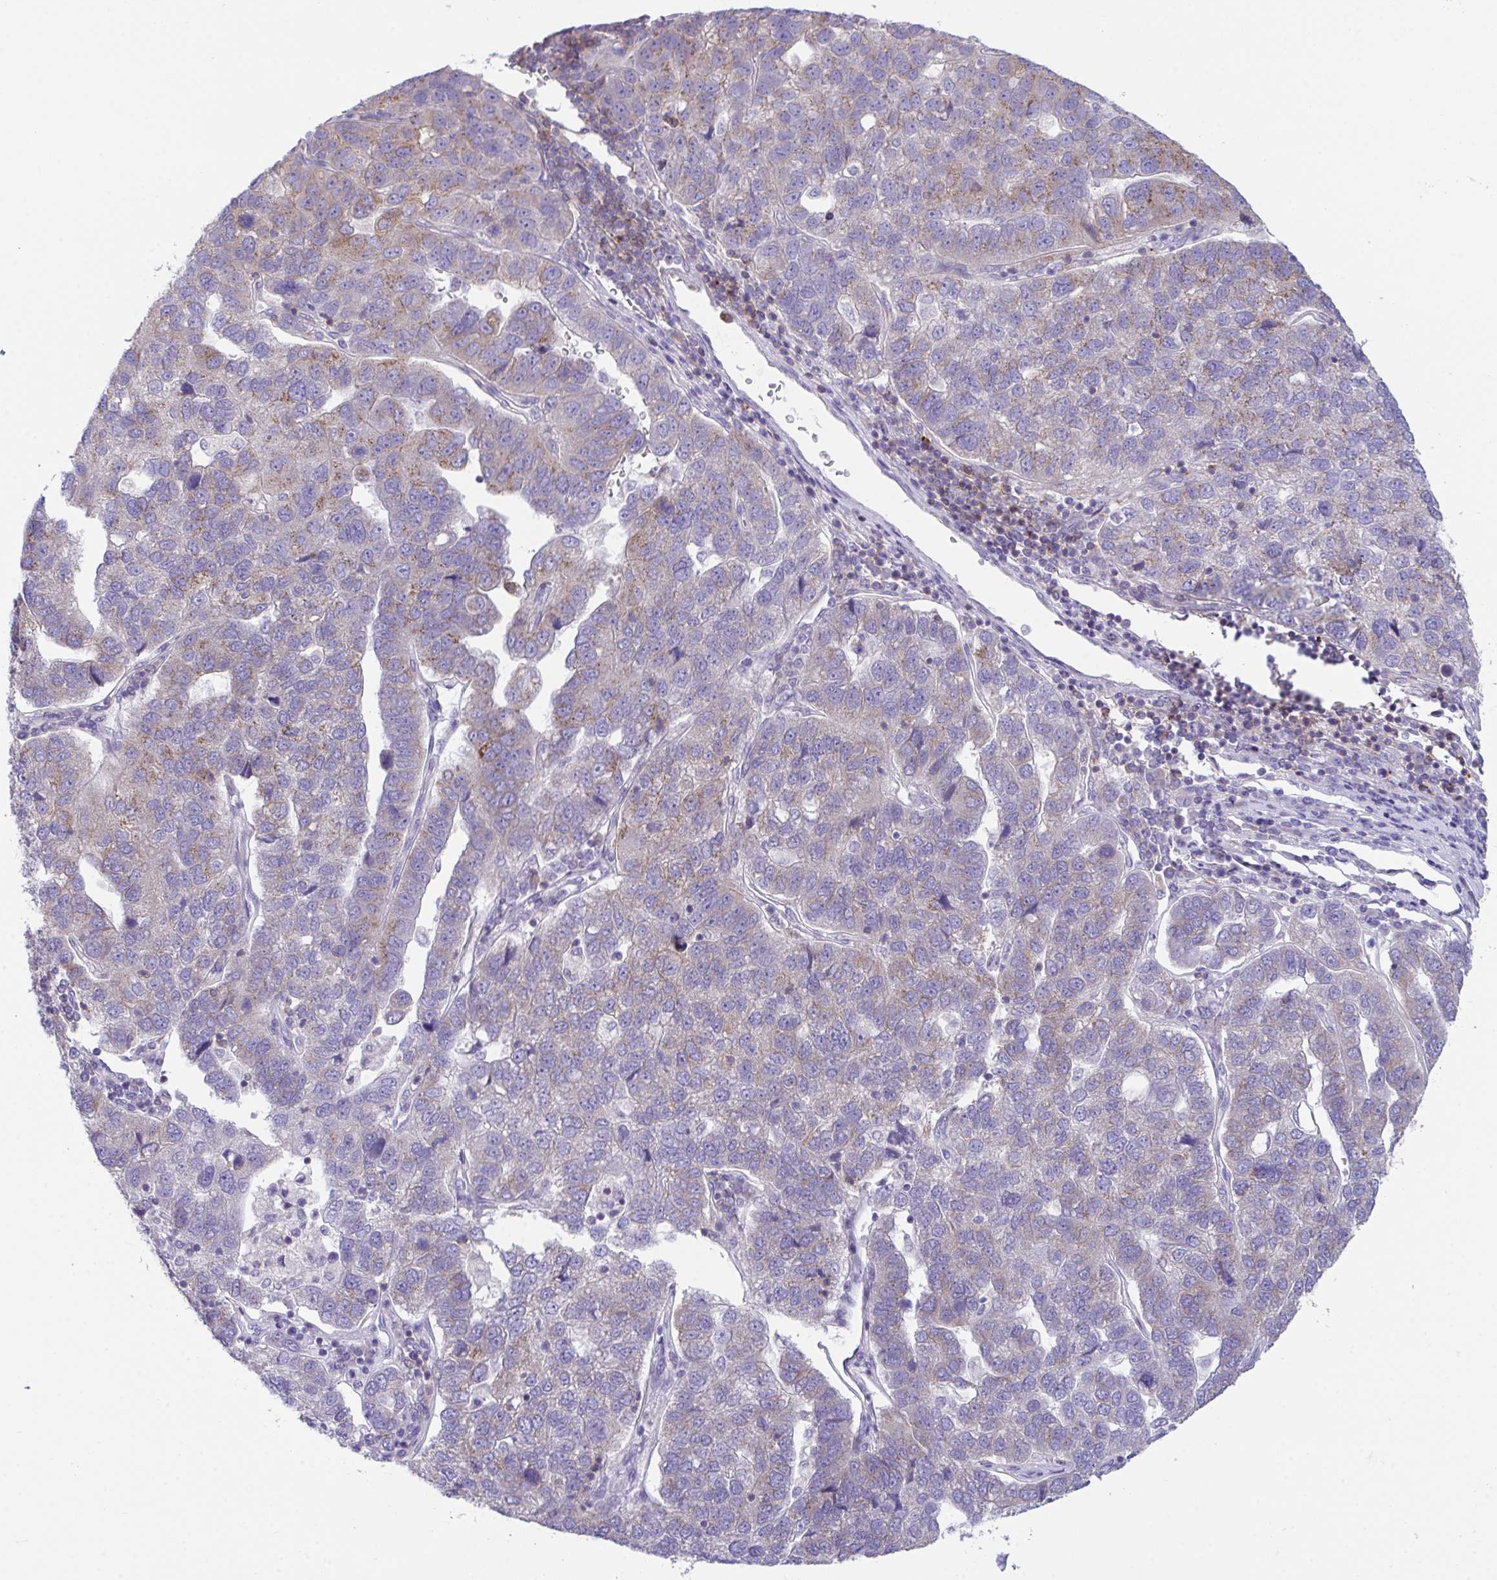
{"staining": {"intensity": "weak", "quantity": "25%-75%", "location": "cytoplasmic/membranous"}, "tissue": "pancreatic cancer", "cell_type": "Tumor cells", "image_type": "cancer", "snomed": [{"axis": "morphology", "description": "Adenocarcinoma, NOS"}, {"axis": "topography", "description": "Pancreas"}], "caption": "Pancreatic cancer (adenocarcinoma) stained with DAB immunohistochemistry demonstrates low levels of weak cytoplasmic/membranous expression in approximately 25%-75% of tumor cells.", "gene": "MIA3", "patient": {"sex": "female", "age": 61}}